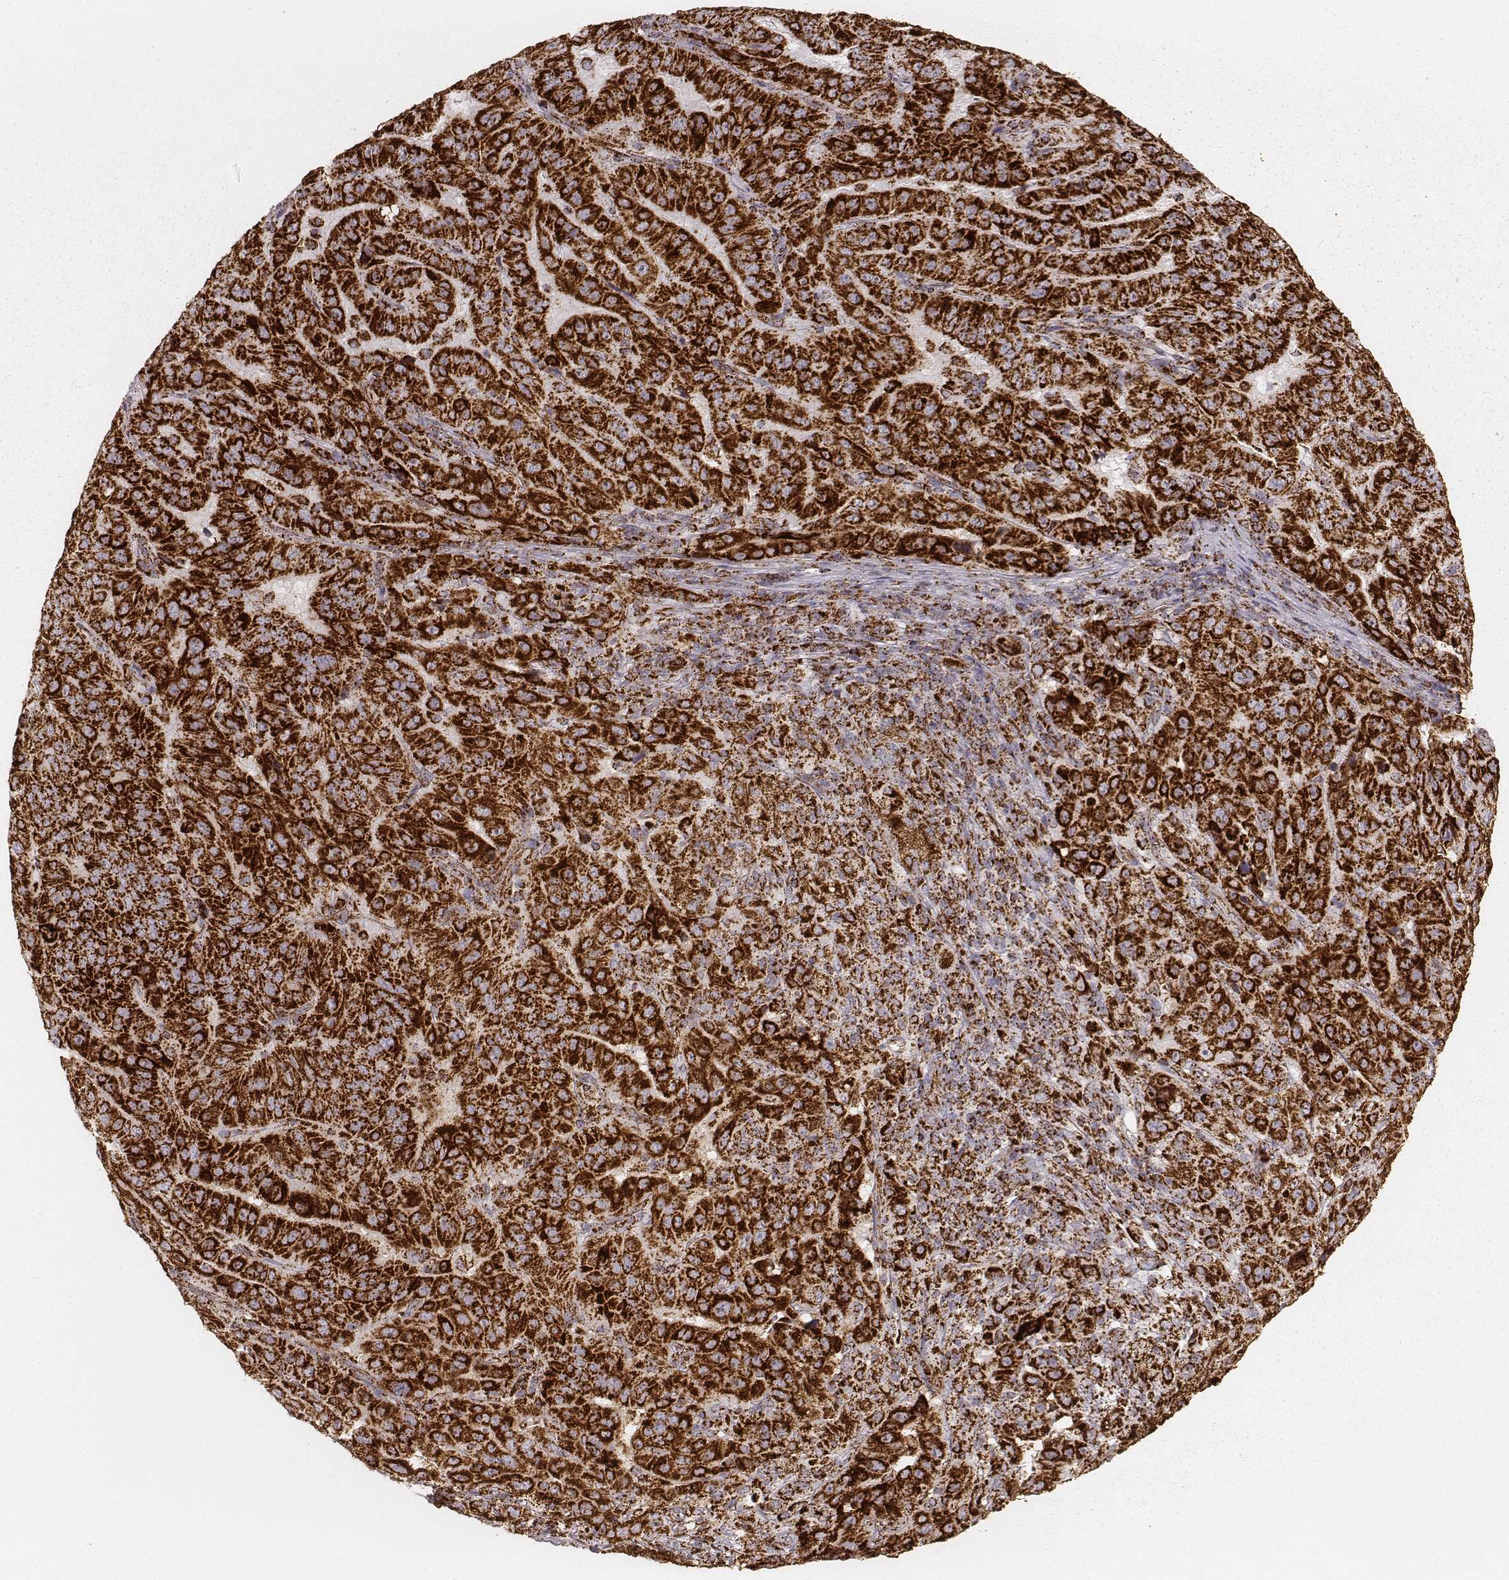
{"staining": {"intensity": "strong", "quantity": ">75%", "location": "cytoplasmic/membranous"}, "tissue": "pancreatic cancer", "cell_type": "Tumor cells", "image_type": "cancer", "snomed": [{"axis": "morphology", "description": "Adenocarcinoma, NOS"}, {"axis": "topography", "description": "Pancreas"}], "caption": "A high amount of strong cytoplasmic/membranous positivity is present in approximately >75% of tumor cells in pancreatic adenocarcinoma tissue.", "gene": "CS", "patient": {"sex": "male", "age": 63}}